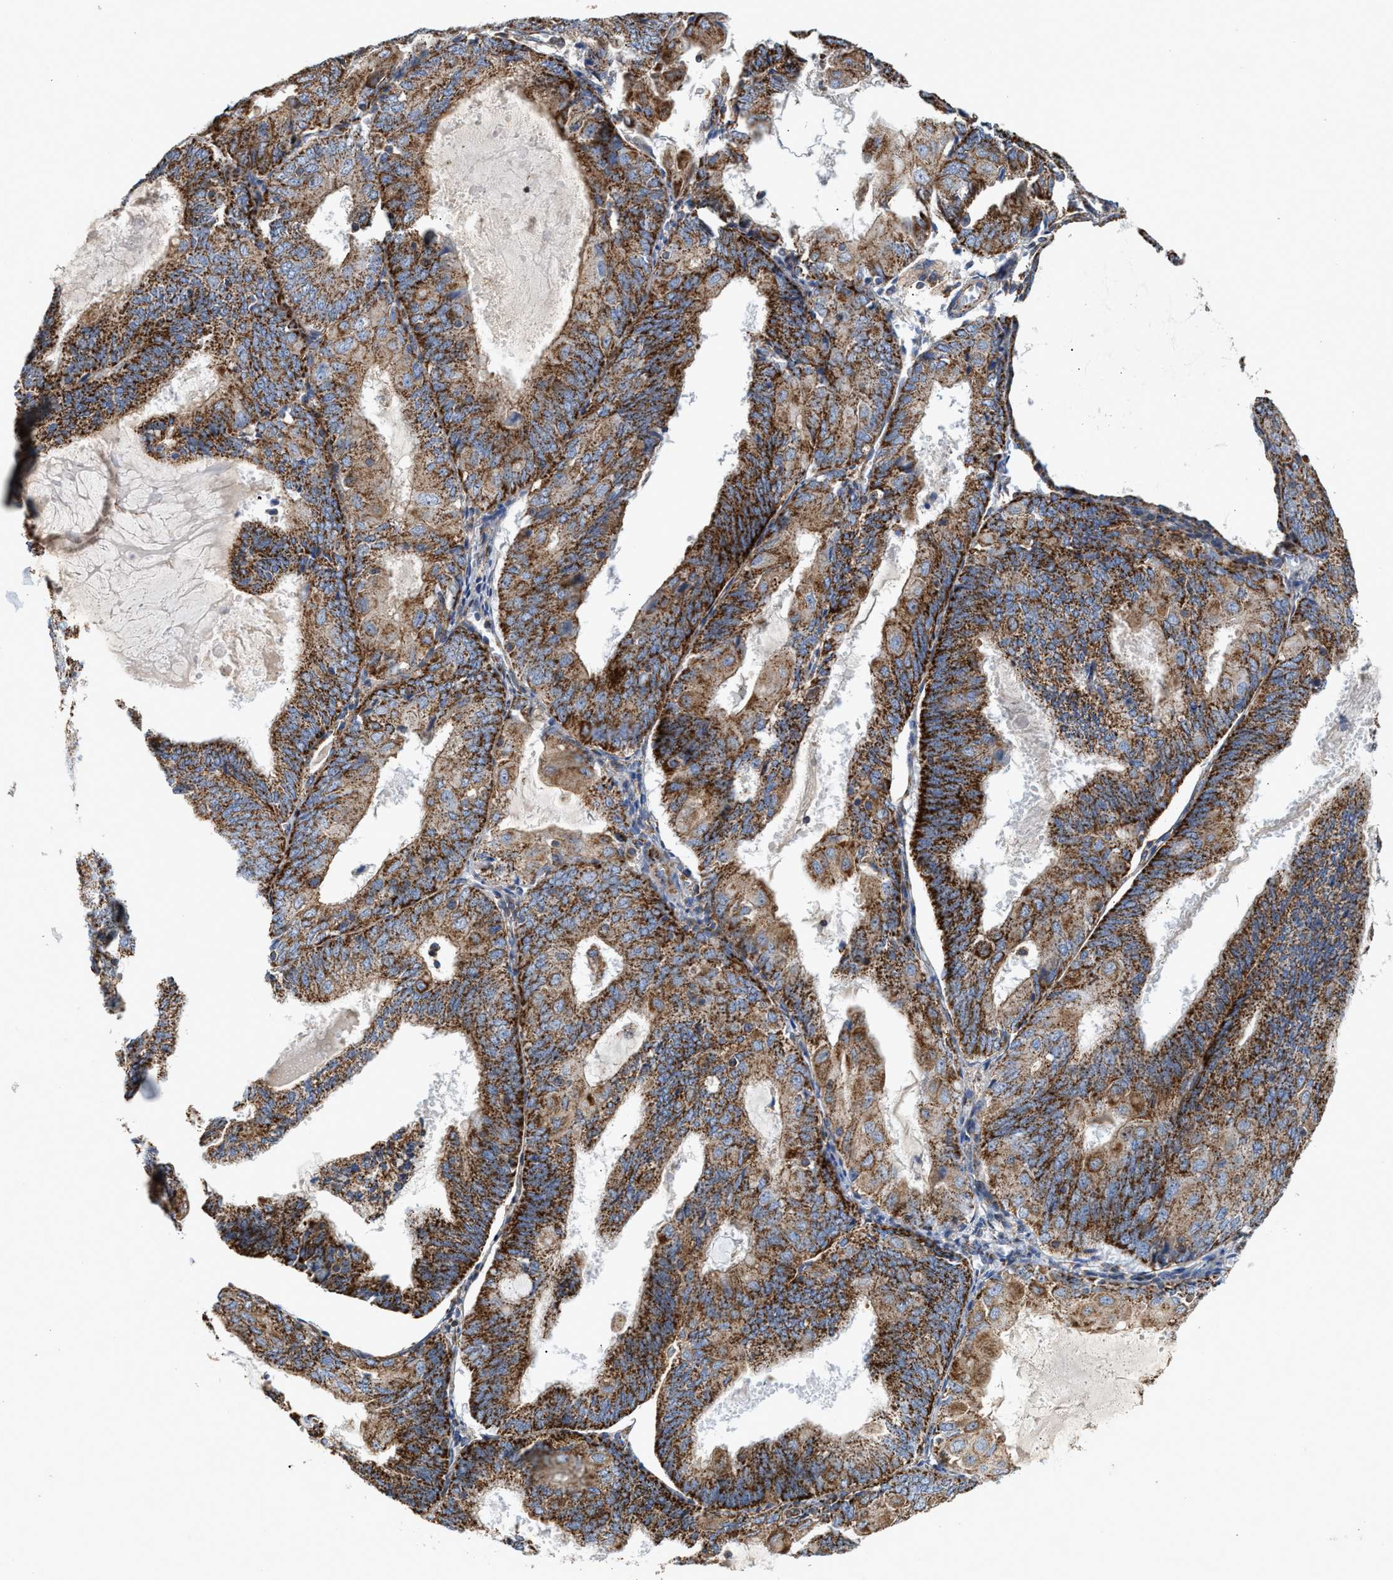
{"staining": {"intensity": "strong", "quantity": ">75%", "location": "cytoplasmic/membranous"}, "tissue": "endometrial cancer", "cell_type": "Tumor cells", "image_type": "cancer", "snomed": [{"axis": "morphology", "description": "Adenocarcinoma, NOS"}, {"axis": "topography", "description": "Endometrium"}], "caption": "This micrograph demonstrates IHC staining of endometrial adenocarcinoma, with high strong cytoplasmic/membranous staining in about >75% of tumor cells.", "gene": "MECR", "patient": {"sex": "female", "age": 81}}